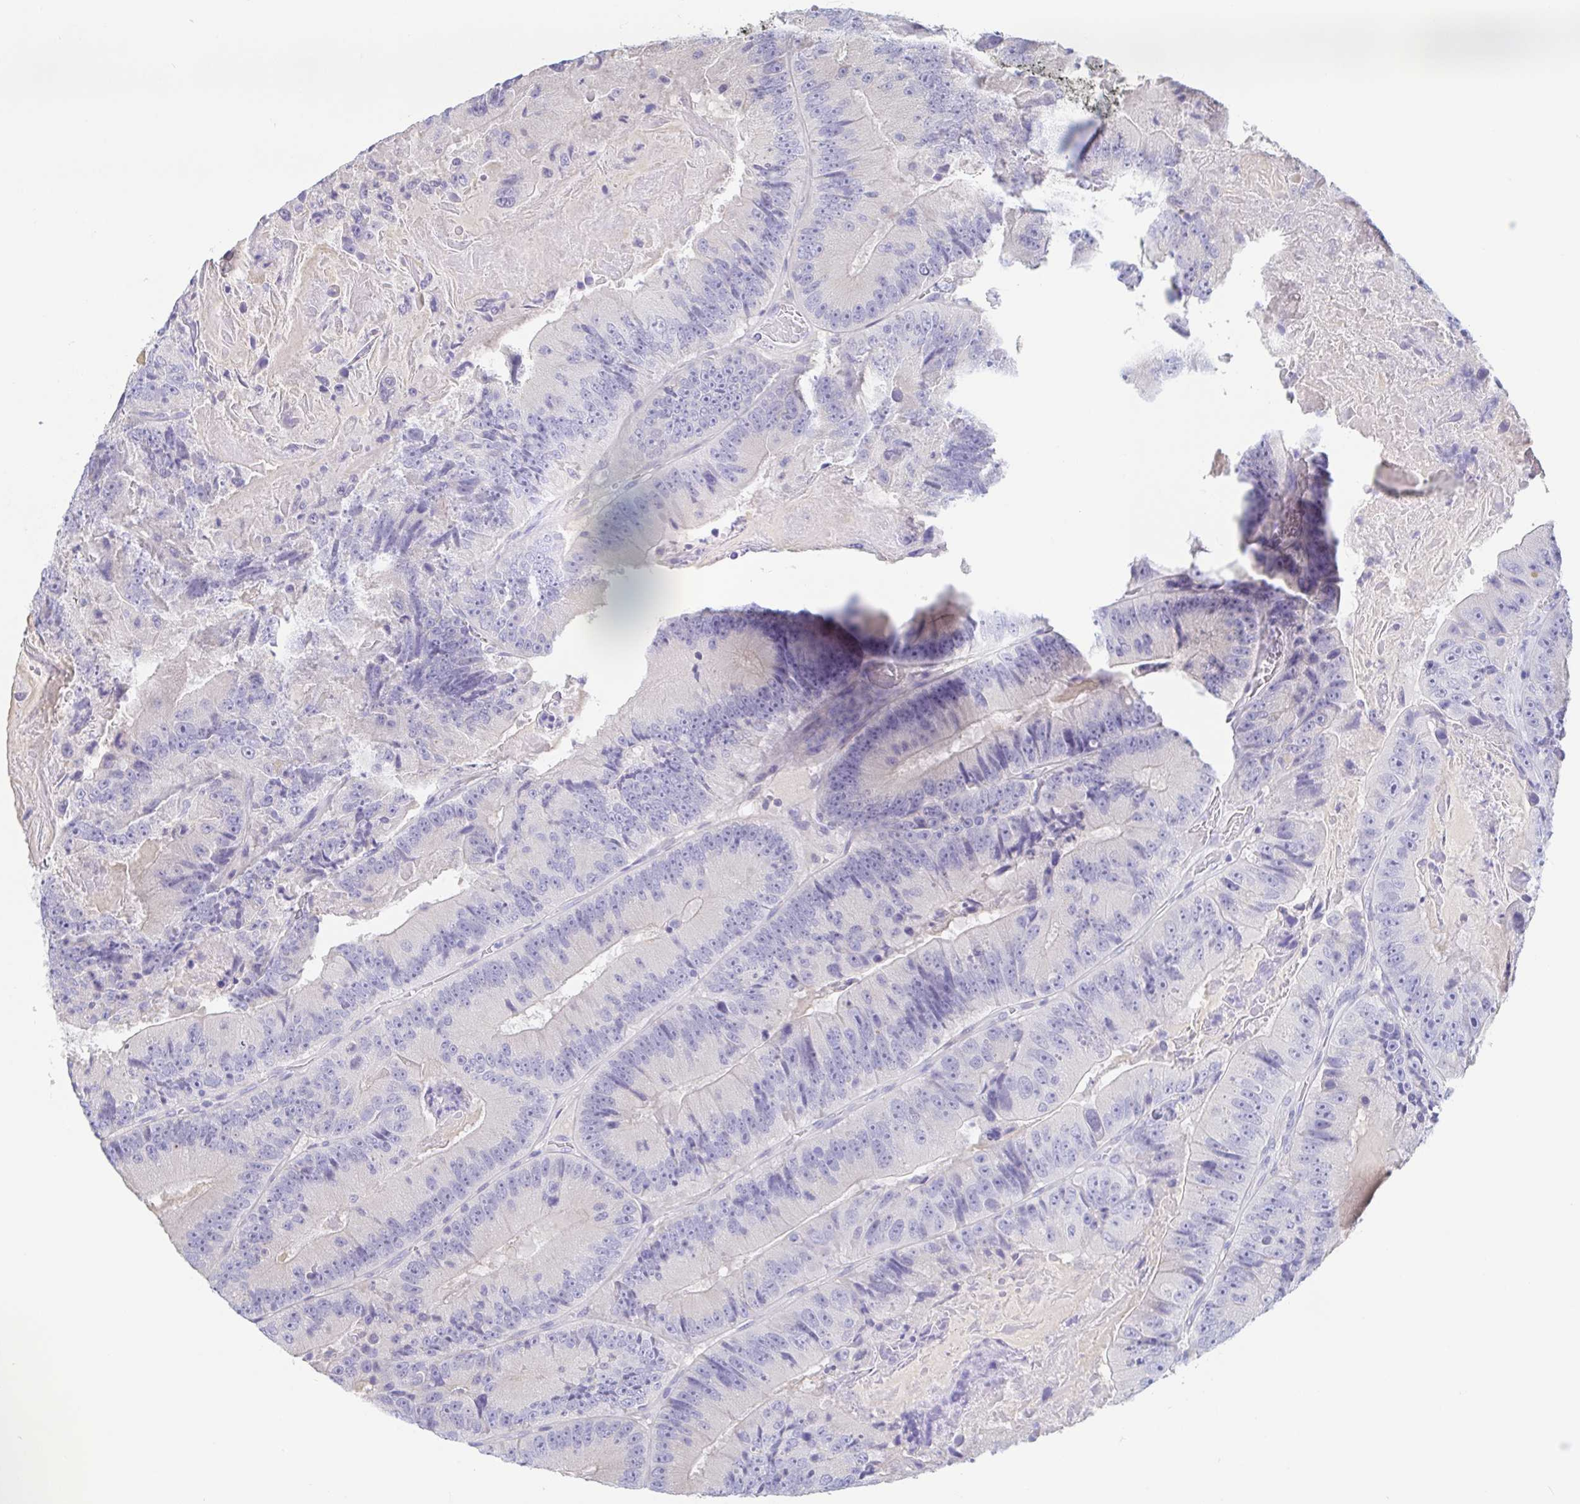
{"staining": {"intensity": "negative", "quantity": "none", "location": "none"}, "tissue": "colorectal cancer", "cell_type": "Tumor cells", "image_type": "cancer", "snomed": [{"axis": "morphology", "description": "Adenocarcinoma, NOS"}, {"axis": "topography", "description": "Colon"}], "caption": "Immunohistochemistry (IHC) image of neoplastic tissue: colorectal cancer (adenocarcinoma) stained with DAB (3,3'-diaminobenzidine) demonstrates no significant protein expression in tumor cells.", "gene": "TREH", "patient": {"sex": "female", "age": 86}}